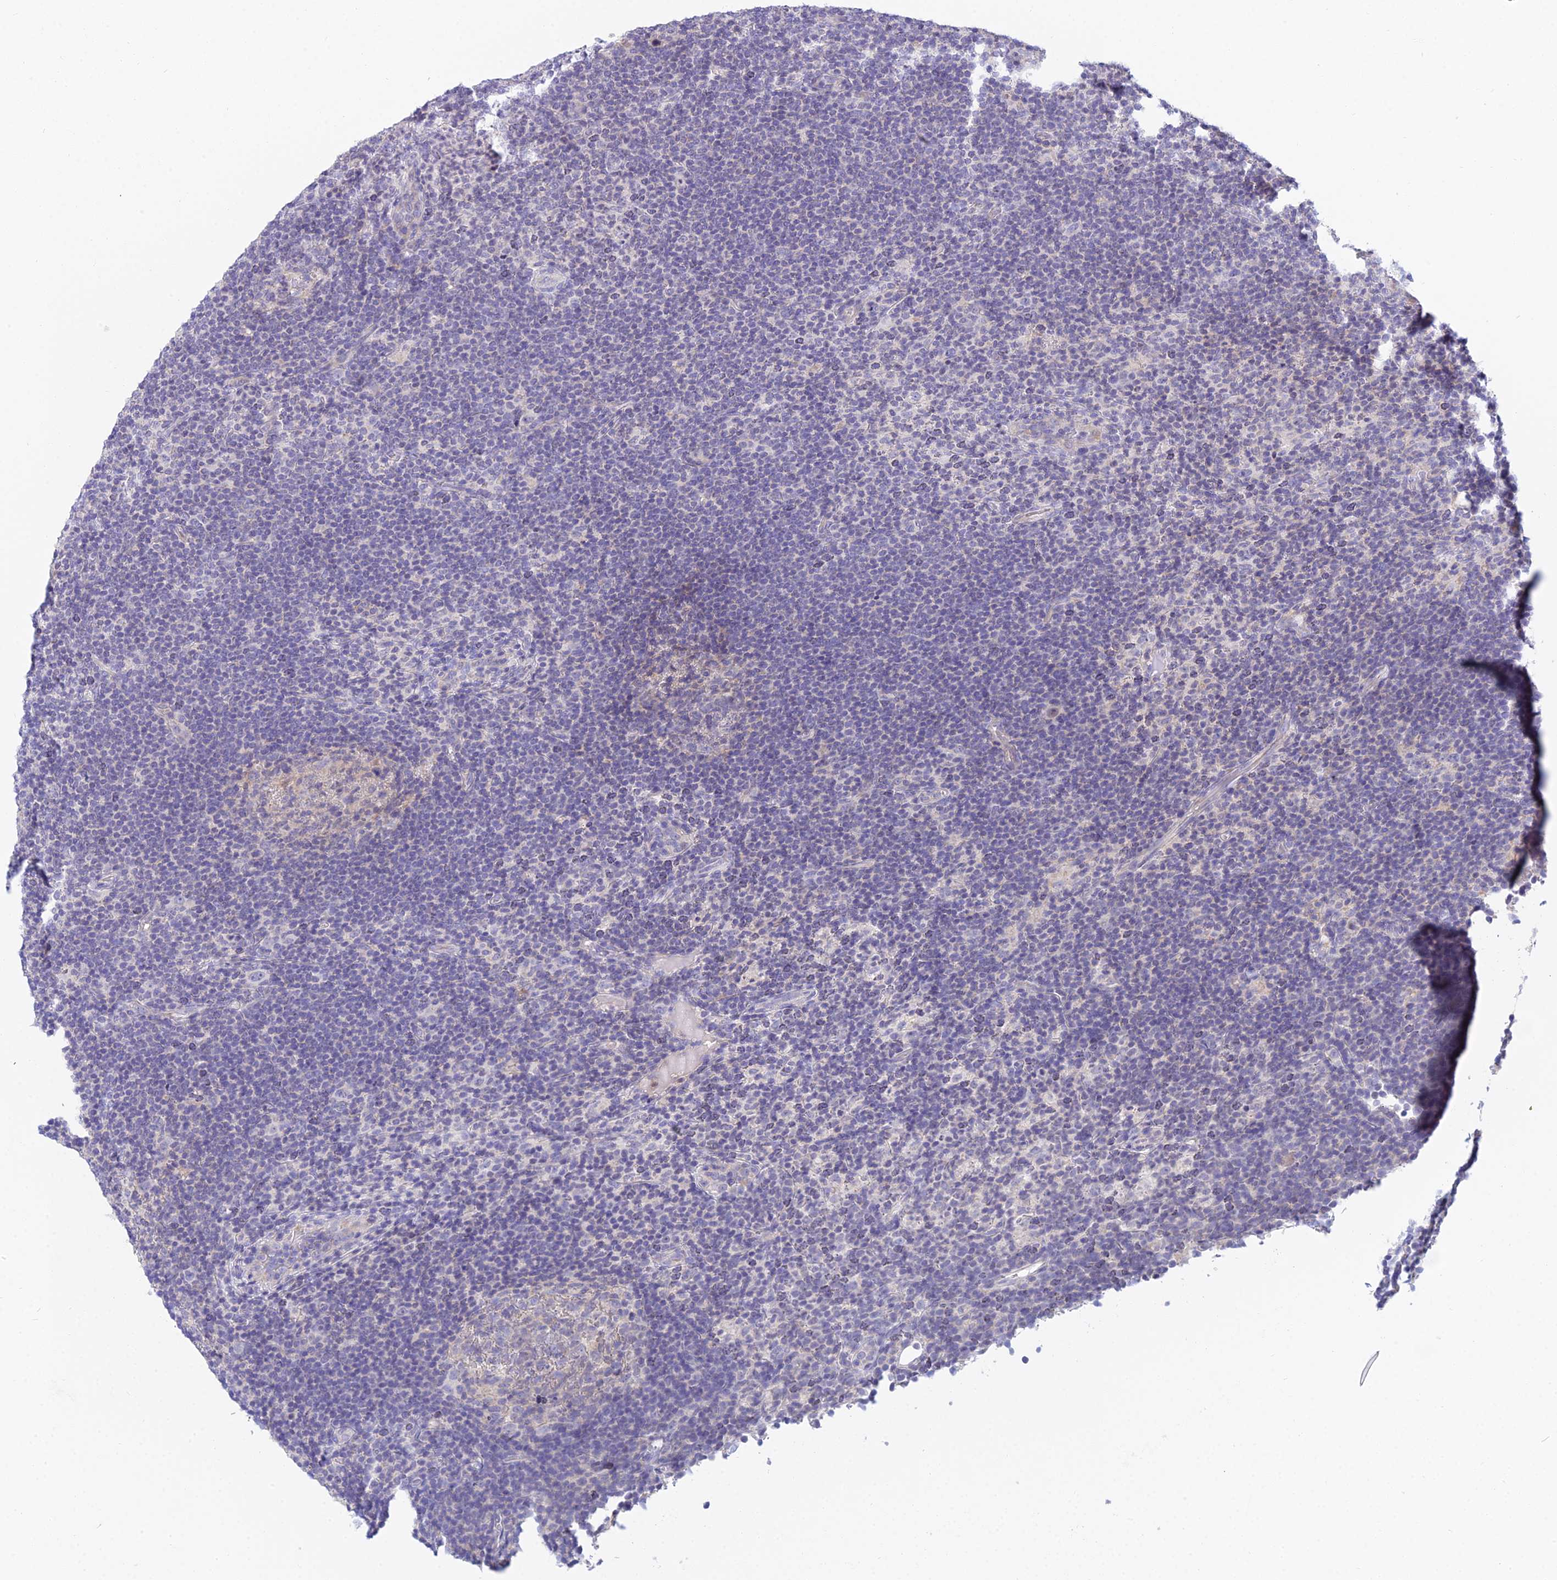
{"staining": {"intensity": "negative", "quantity": "none", "location": "none"}, "tissue": "lymphoma", "cell_type": "Tumor cells", "image_type": "cancer", "snomed": [{"axis": "morphology", "description": "Hodgkin's disease, NOS"}, {"axis": "topography", "description": "Lymph node"}], "caption": "Immunohistochemistry (IHC) photomicrograph of human lymphoma stained for a protein (brown), which exhibits no expression in tumor cells.", "gene": "CFAP206", "patient": {"sex": "female", "age": 57}}